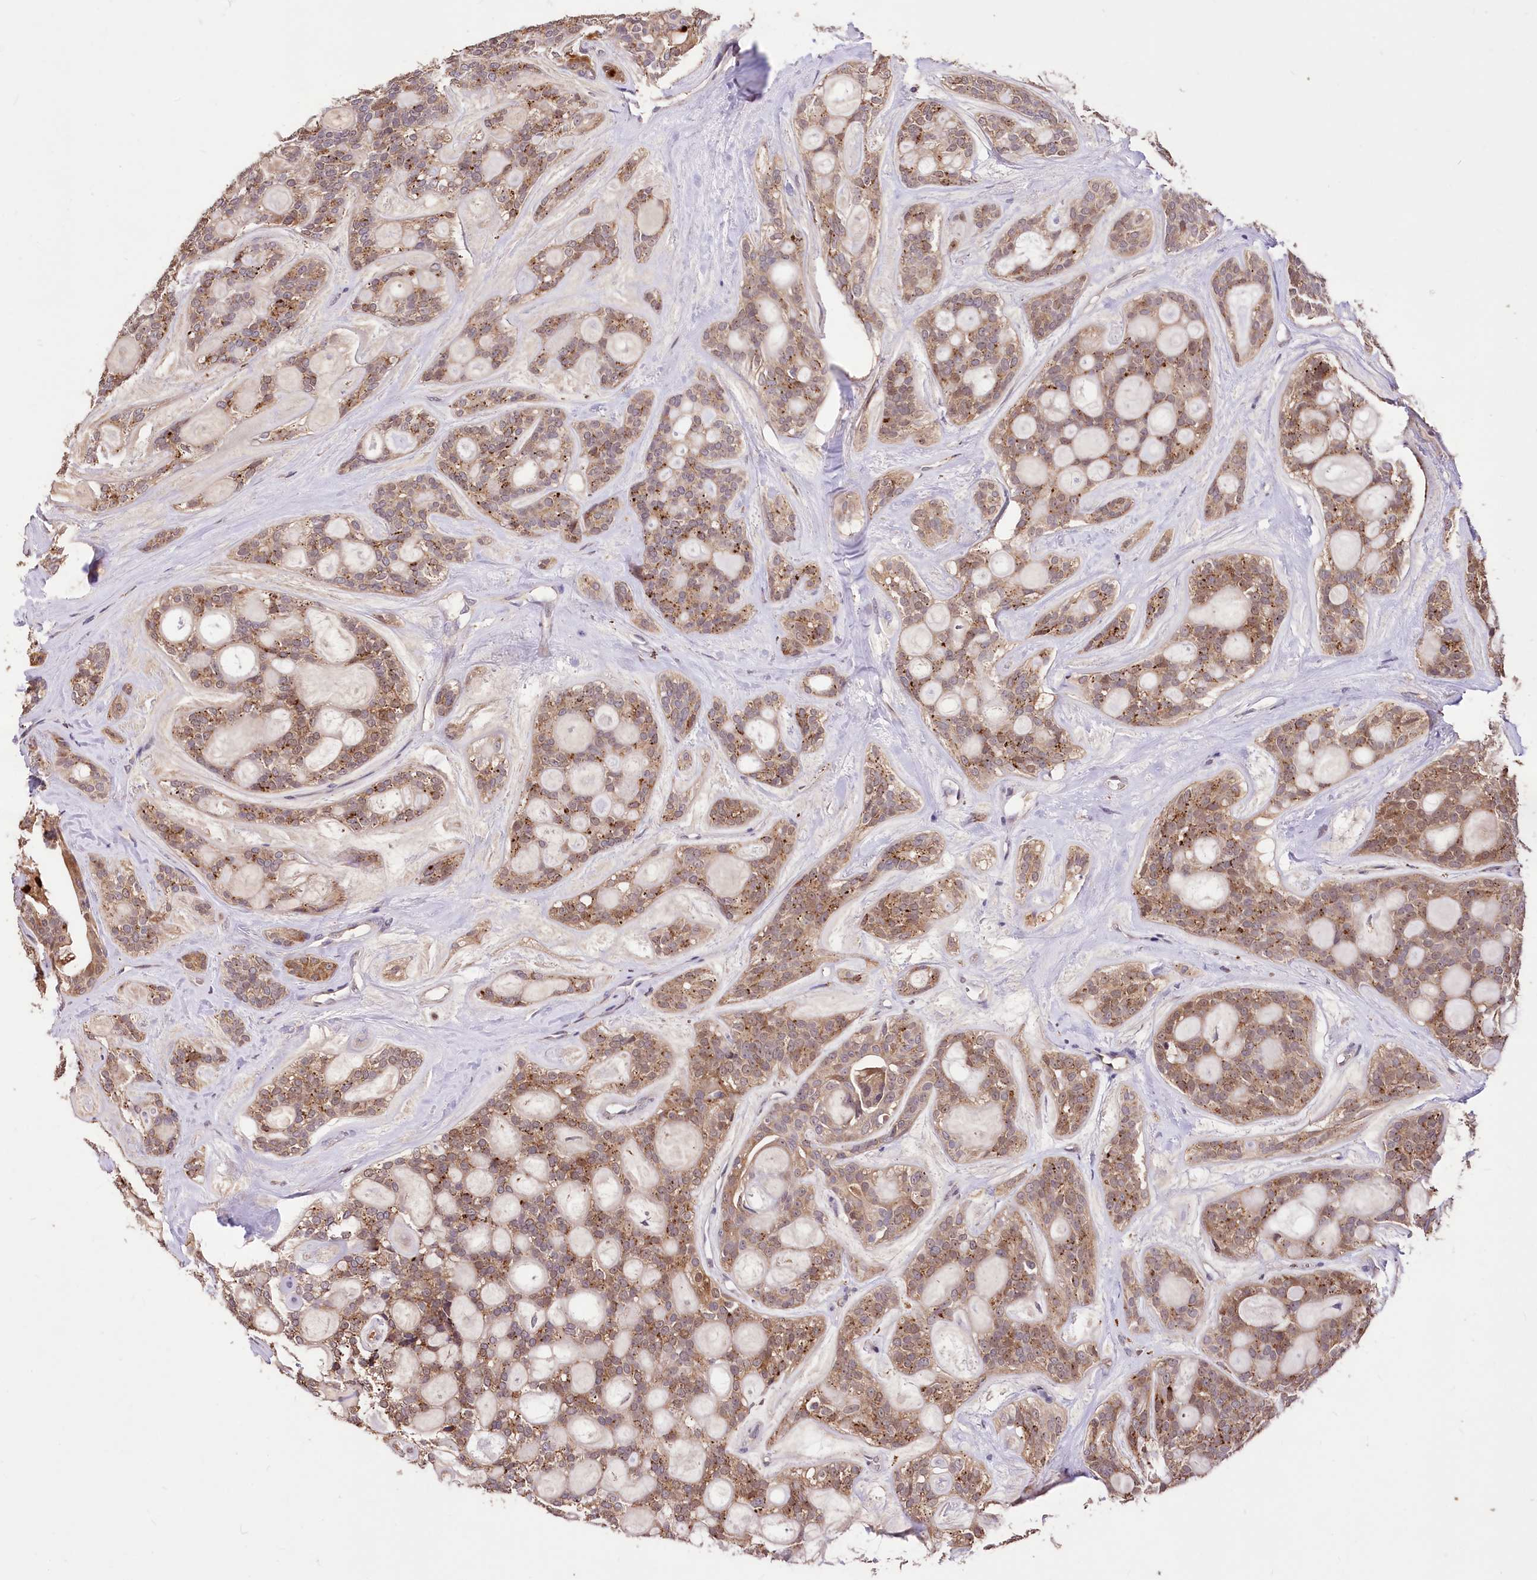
{"staining": {"intensity": "moderate", "quantity": ">75%", "location": "cytoplasmic/membranous,nuclear"}, "tissue": "head and neck cancer", "cell_type": "Tumor cells", "image_type": "cancer", "snomed": [{"axis": "morphology", "description": "Adenocarcinoma, NOS"}, {"axis": "topography", "description": "Head-Neck"}], "caption": "Protein expression analysis of human head and neck cancer reveals moderate cytoplasmic/membranous and nuclear expression in approximately >75% of tumor cells.", "gene": "SERGEF", "patient": {"sex": "male", "age": 66}}